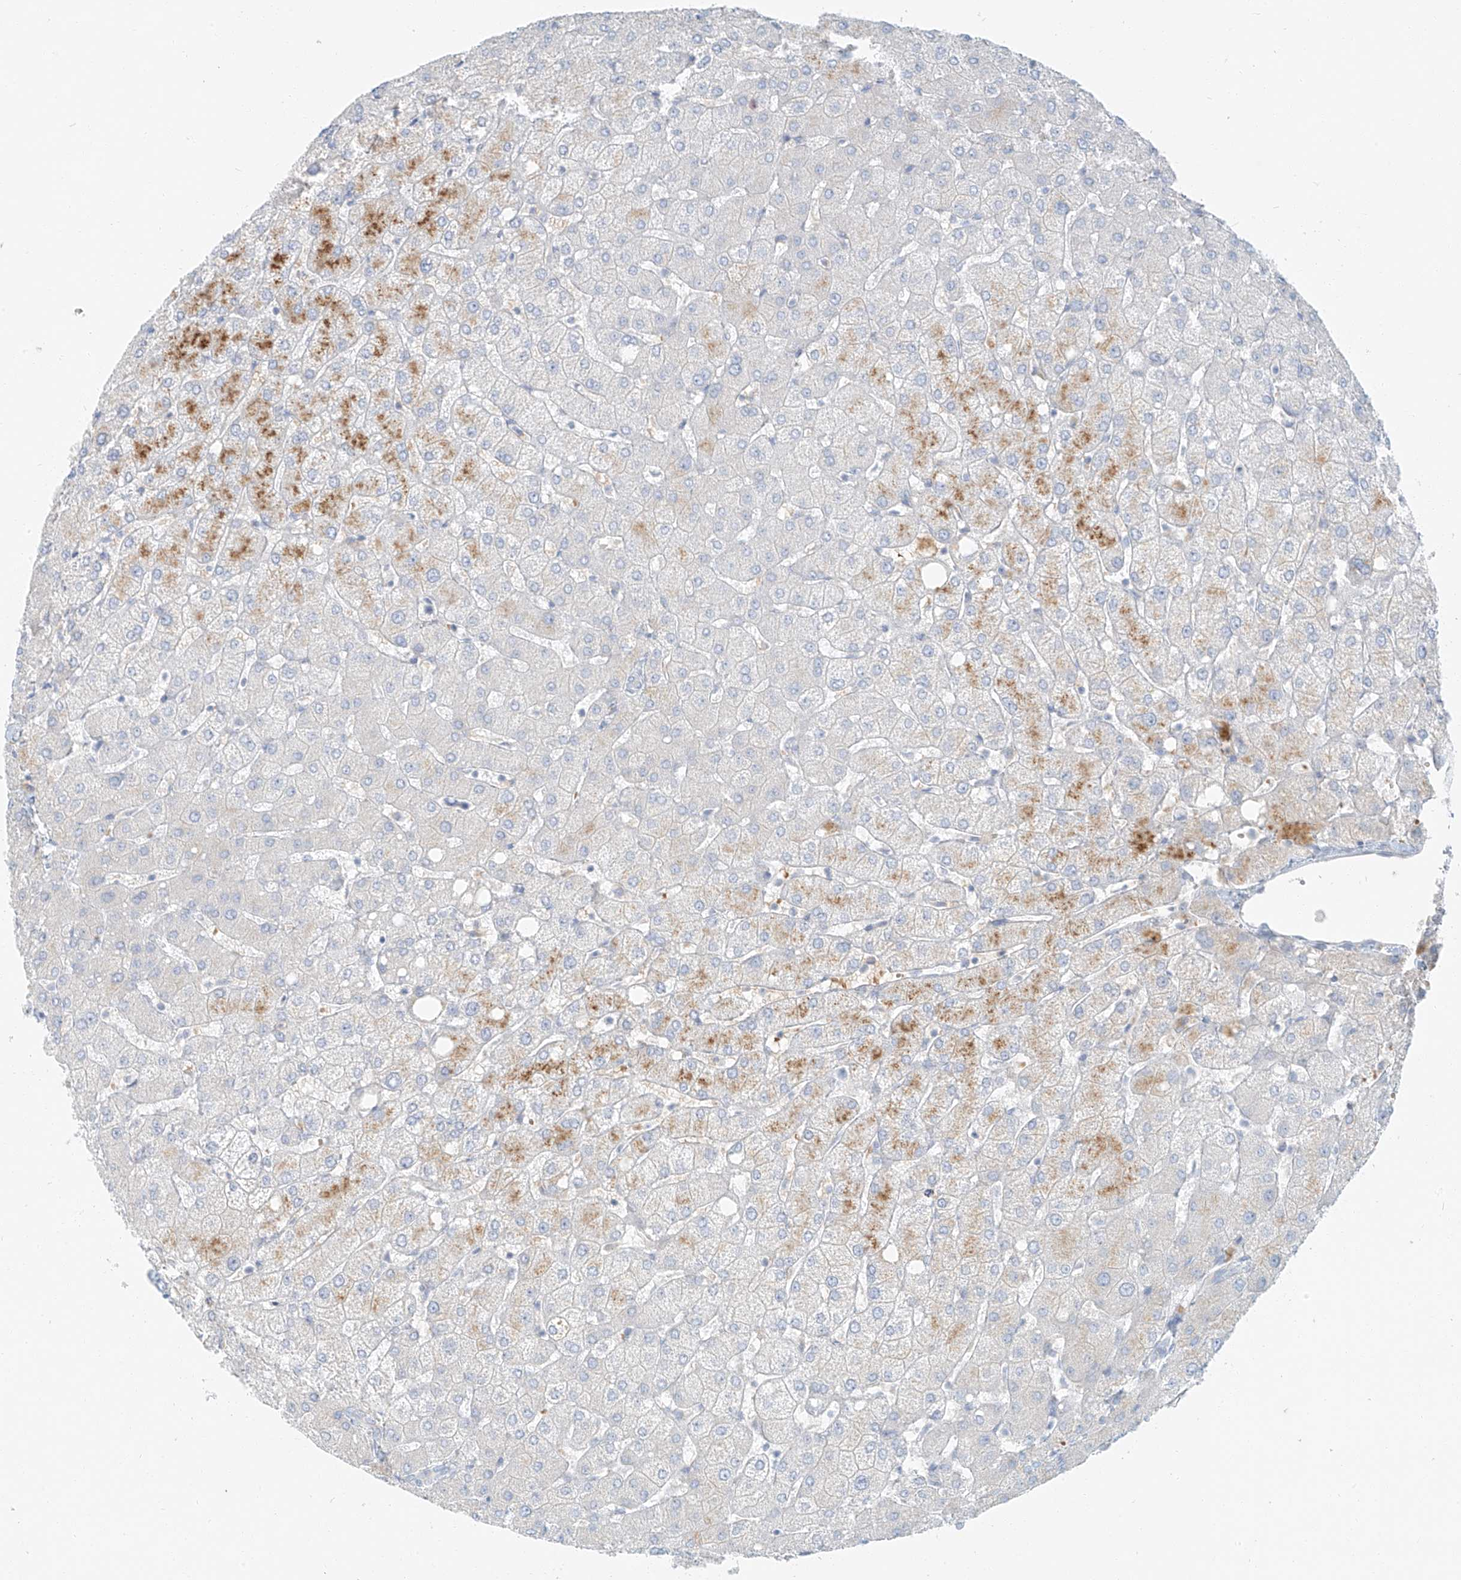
{"staining": {"intensity": "negative", "quantity": "none", "location": "none"}, "tissue": "liver", "cell_type": "Cholangiocytes", "image_type": "normal", "snomed": [{"axis": "morphology", "description": "Normal tissue, NOS"}, {"axis": "topography", "description": "Liver"}], "caption": "Immunohistochemistry image of benign liver: human liver stained with DAB (3,3'-diaminobenzidine) shows no significant protein staining in cholangiocytes.", "gene": "PGC", "patient": {"sex": "female", "age": 54}}